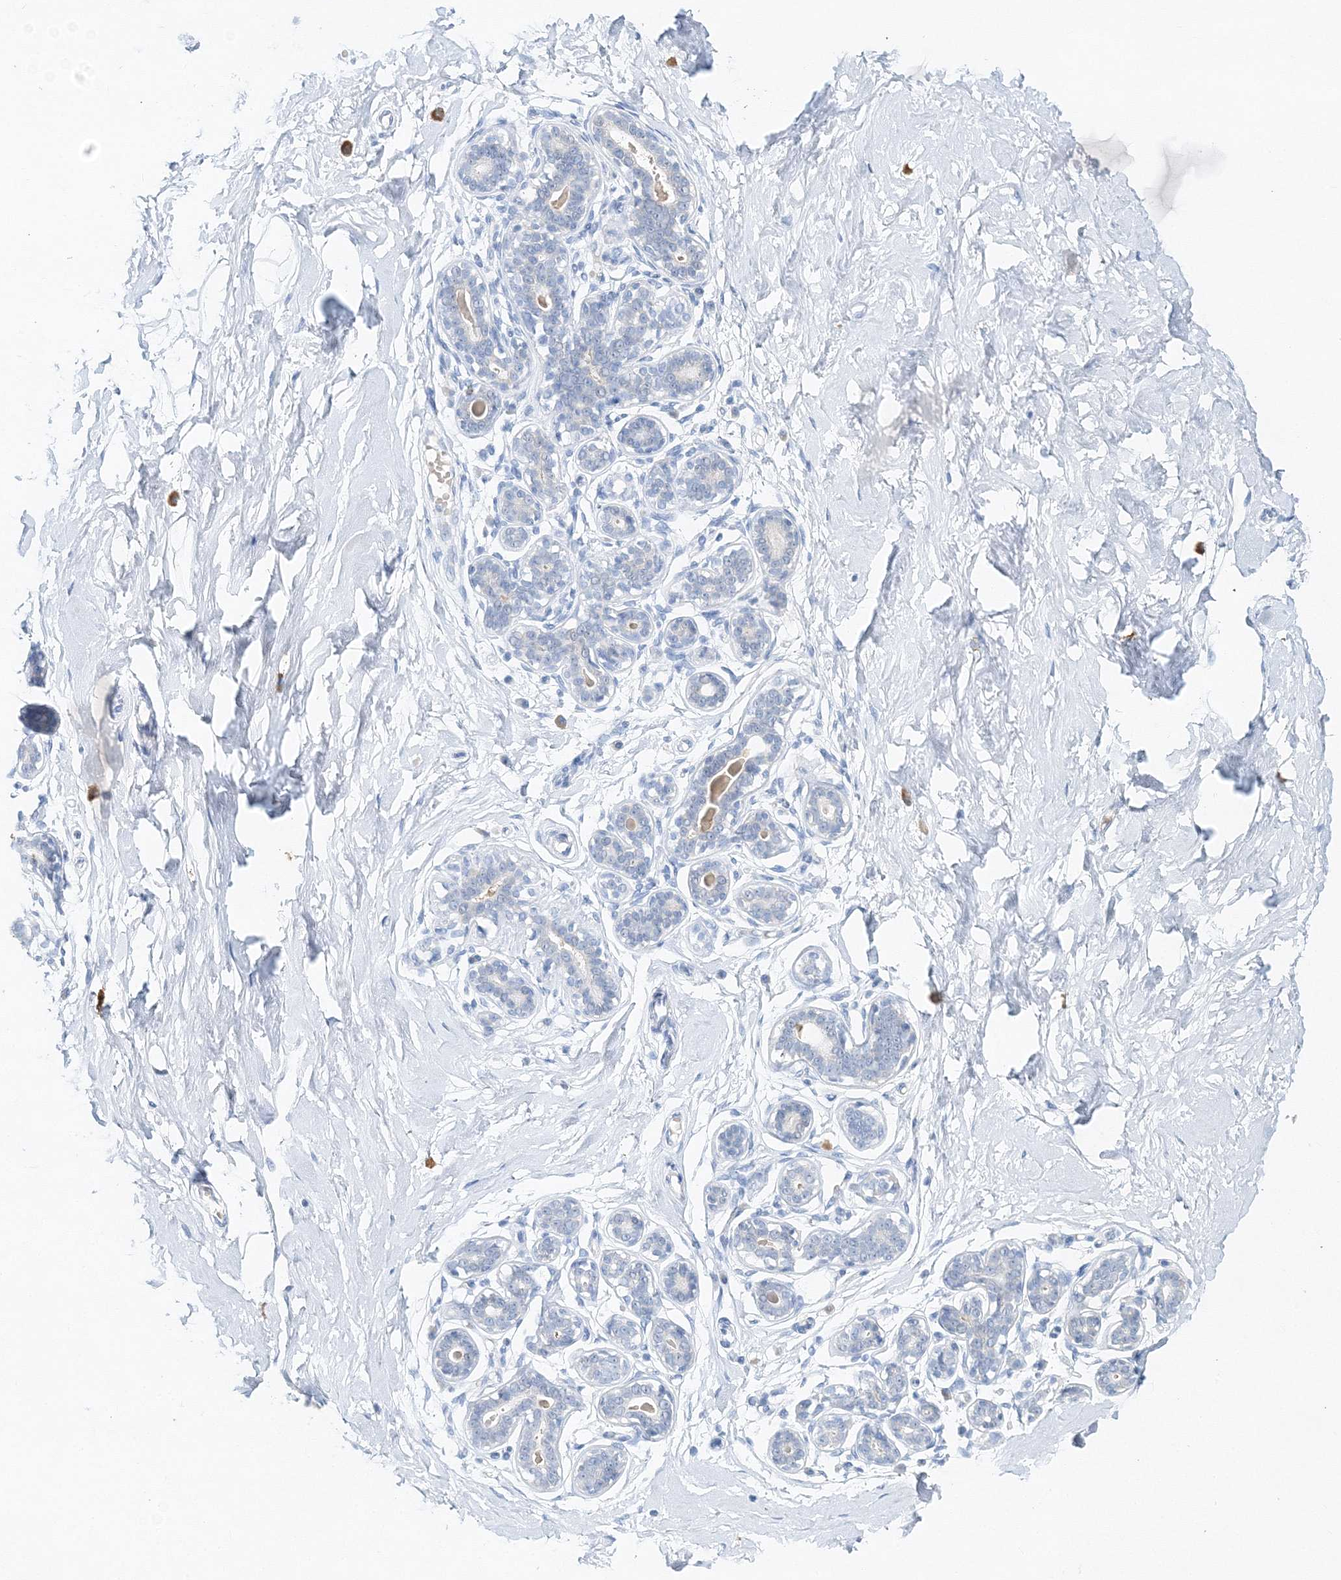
{"staining": {"intensity": "negative", "quantity": "none", "location": "none"}, "tissue": "breast", "cell_type": "Adipocytes", "image_type": "normal", "snomed": [{"axis": "morphology", "description": "Normal tissue, NOS"}, {"axis": "morphology", "description": "Adenoma, NOS"}, {"axis": "topography", "description": "Breast"}], "caption": "Immunohistochemistry photomicrograph of benign breast stained for a protein (brown), which reveals no expression in adipocytes.", "gene": "VILL", "patient": {"sex": "female", "age": 23}}